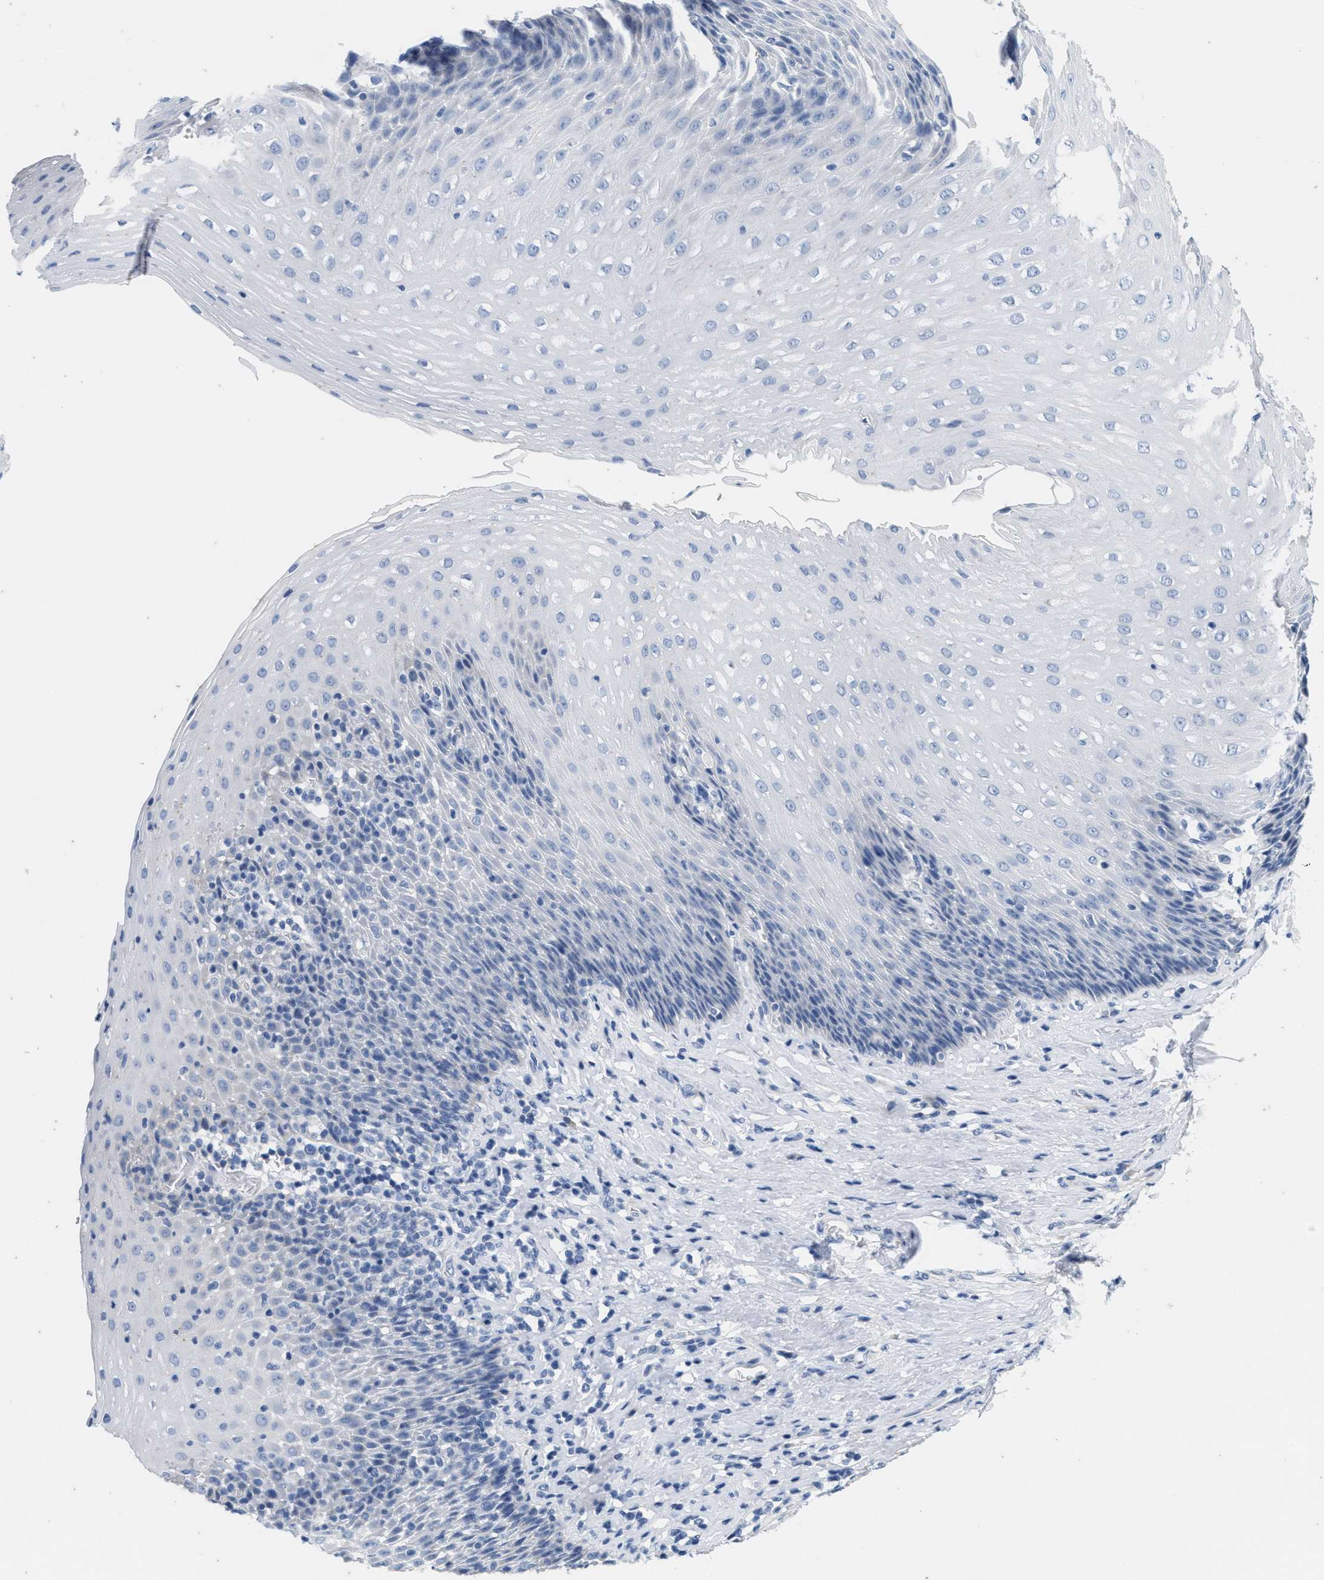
{"staining": {"intensity": "negative", "quantity": "none", "location": "none"}, "tissue": "esophagus", "cell_type": "Squamous epithelial cells", "image_type": "normal", "snomed": [{"axis": "morphology", "description": "Normal tissue, NOS"}, {"axis": "topography", "description": "Esophagus"}], "caption": "Immunohistochemical staining of normal human esophagus shows no significant positivity in squamous epithelial cells. The staining was performed using DAB to visualize the protein expression in brown, while the nuclei were stained in blue with hematoxylin (Magnification: 20x).", "gene": "ABCB11", "patient": {"sex": "female", "age": 61}}